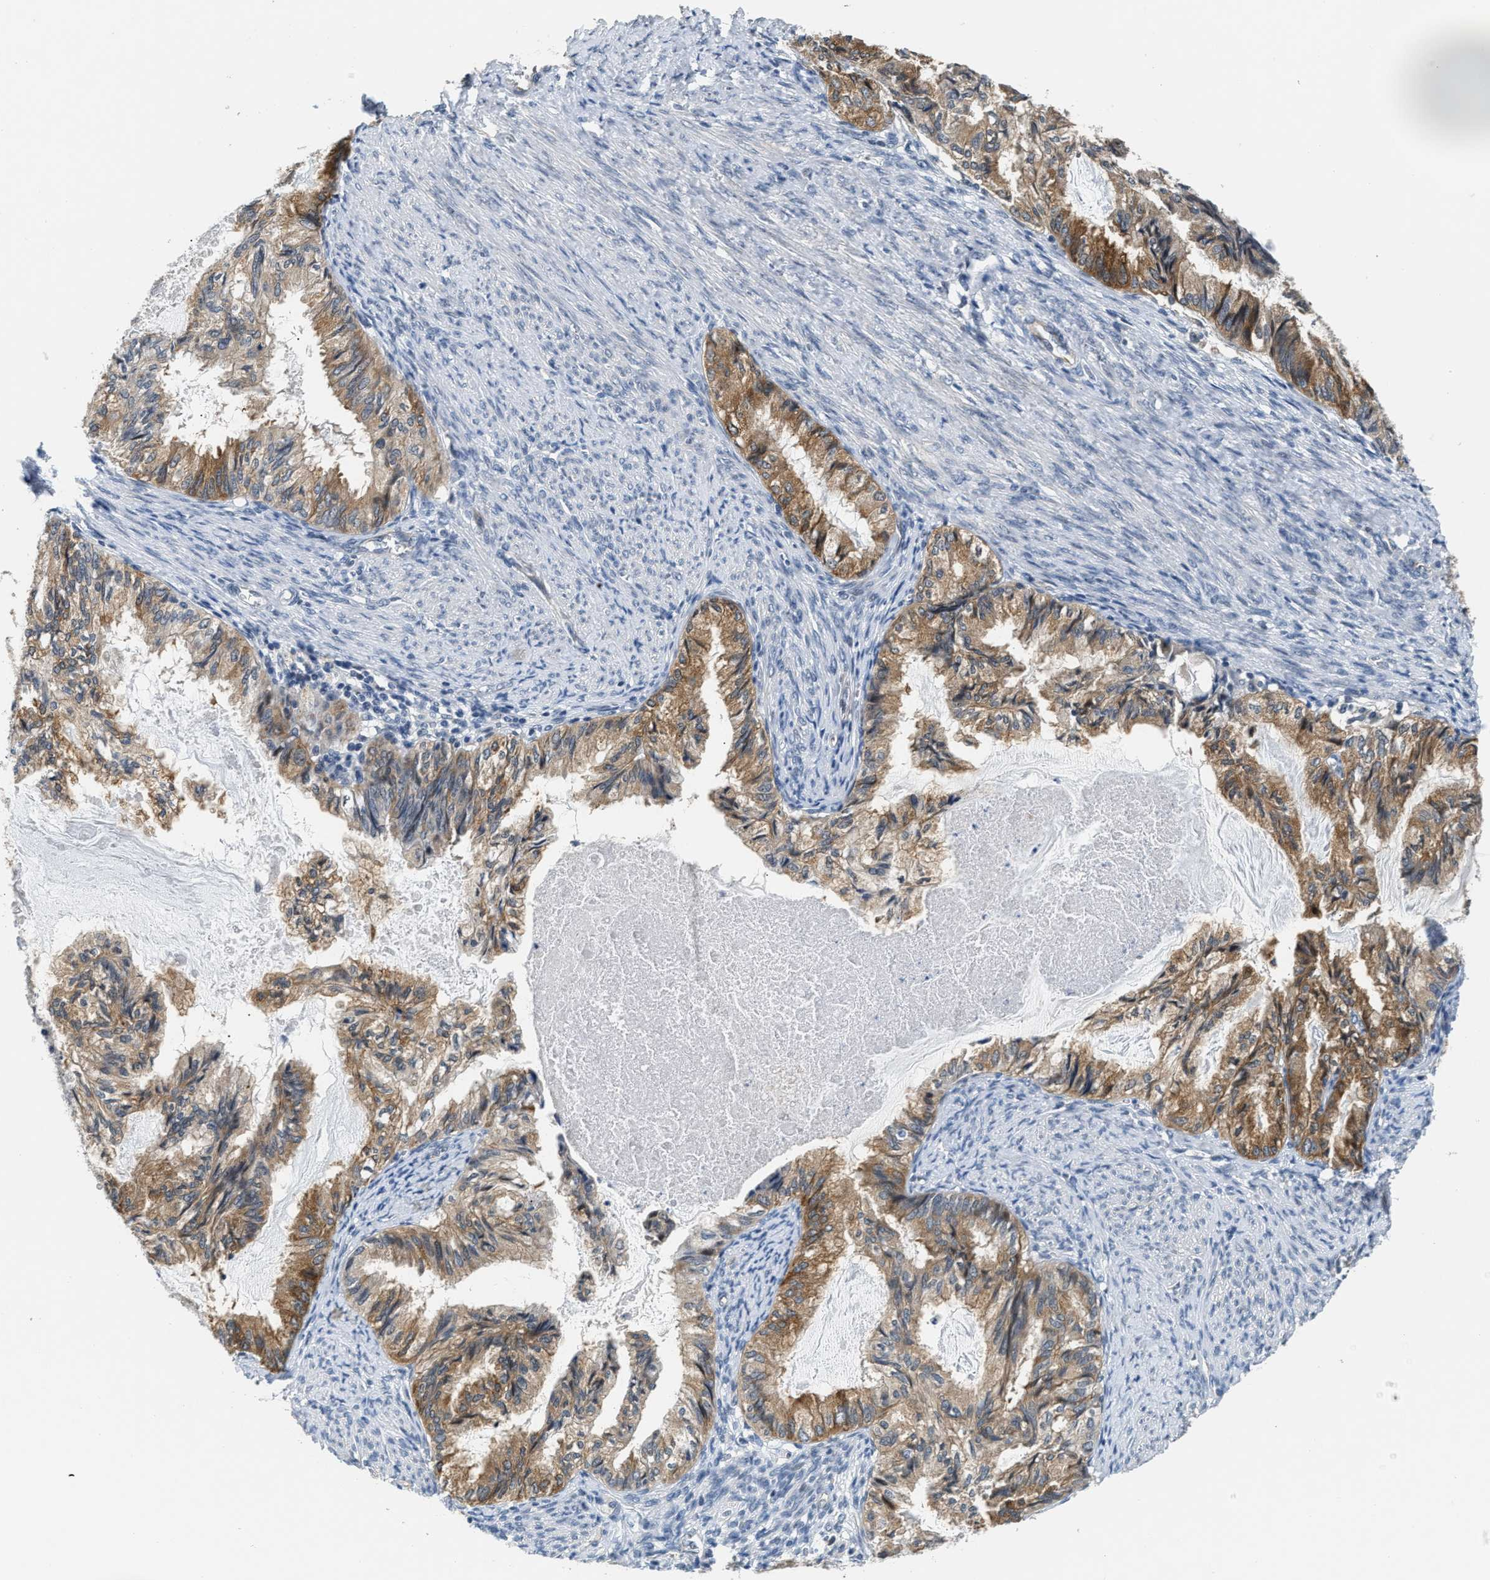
{"staining": {"intensity": "moderate", "quantity": ">75%", "location": "cytoplasmic/membranous"}, "tissue": "endometrial cancer", "cell_type": "Tumor cells", "image_type": "cancer", "snomed": [{"axis": "morphology", "description": "Adenocarcinoma, NOS"}, {"axis": "topography", "description": "Endometrium"}], "caption": "IHC micrograph of human adenocarcinoma (endometrial) stained for a protein (brown), which demonstrates medium levels of moderate cytoplasmic/membranous positivity in approximately >75% of tumor cells.", "gene": "PPM1H", "patient": {"sex": "female", "age": 86}}